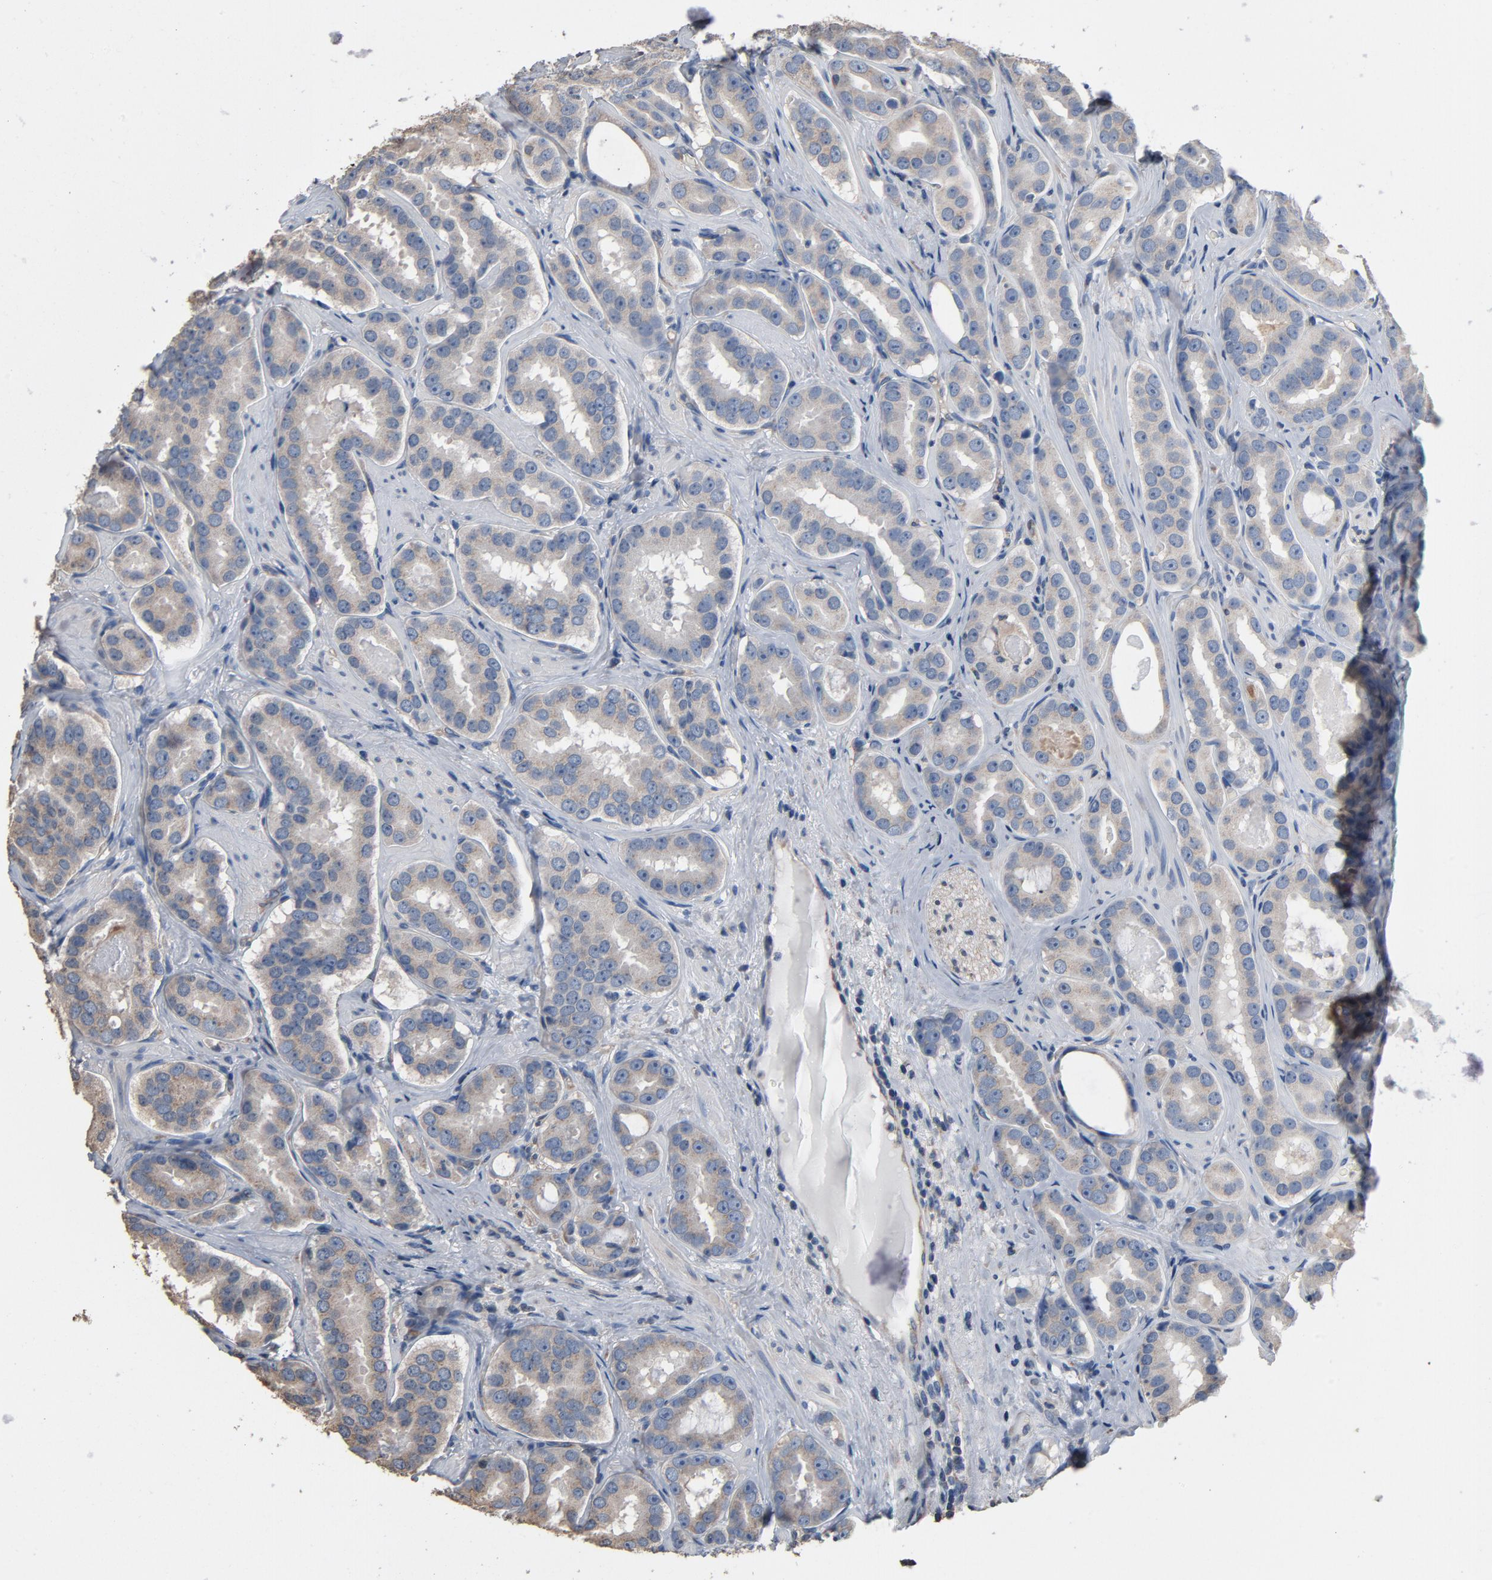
{"staining": {"intensity": "weak", "quantity": ">75%", "location": "cytoplasmic/membranous"}, "tissue": "prostate cancer", "cell_type": "Tumor cells", "image_type": "cancer", "snomed": [{"axis": "morphology", "description": "Adenocarcinoma, Low grade"}, {"axis": "topography", "description": "Prostate"}], "caption": "Prostate low-grade adenocarcinoma tissue exhibits weak cytoplasmic/membranous expression in about >75% of tumor cells, visualized by immunohistochemistry.", "gene": "SOX6", "patient": {"sex": "male", "age": 59}}